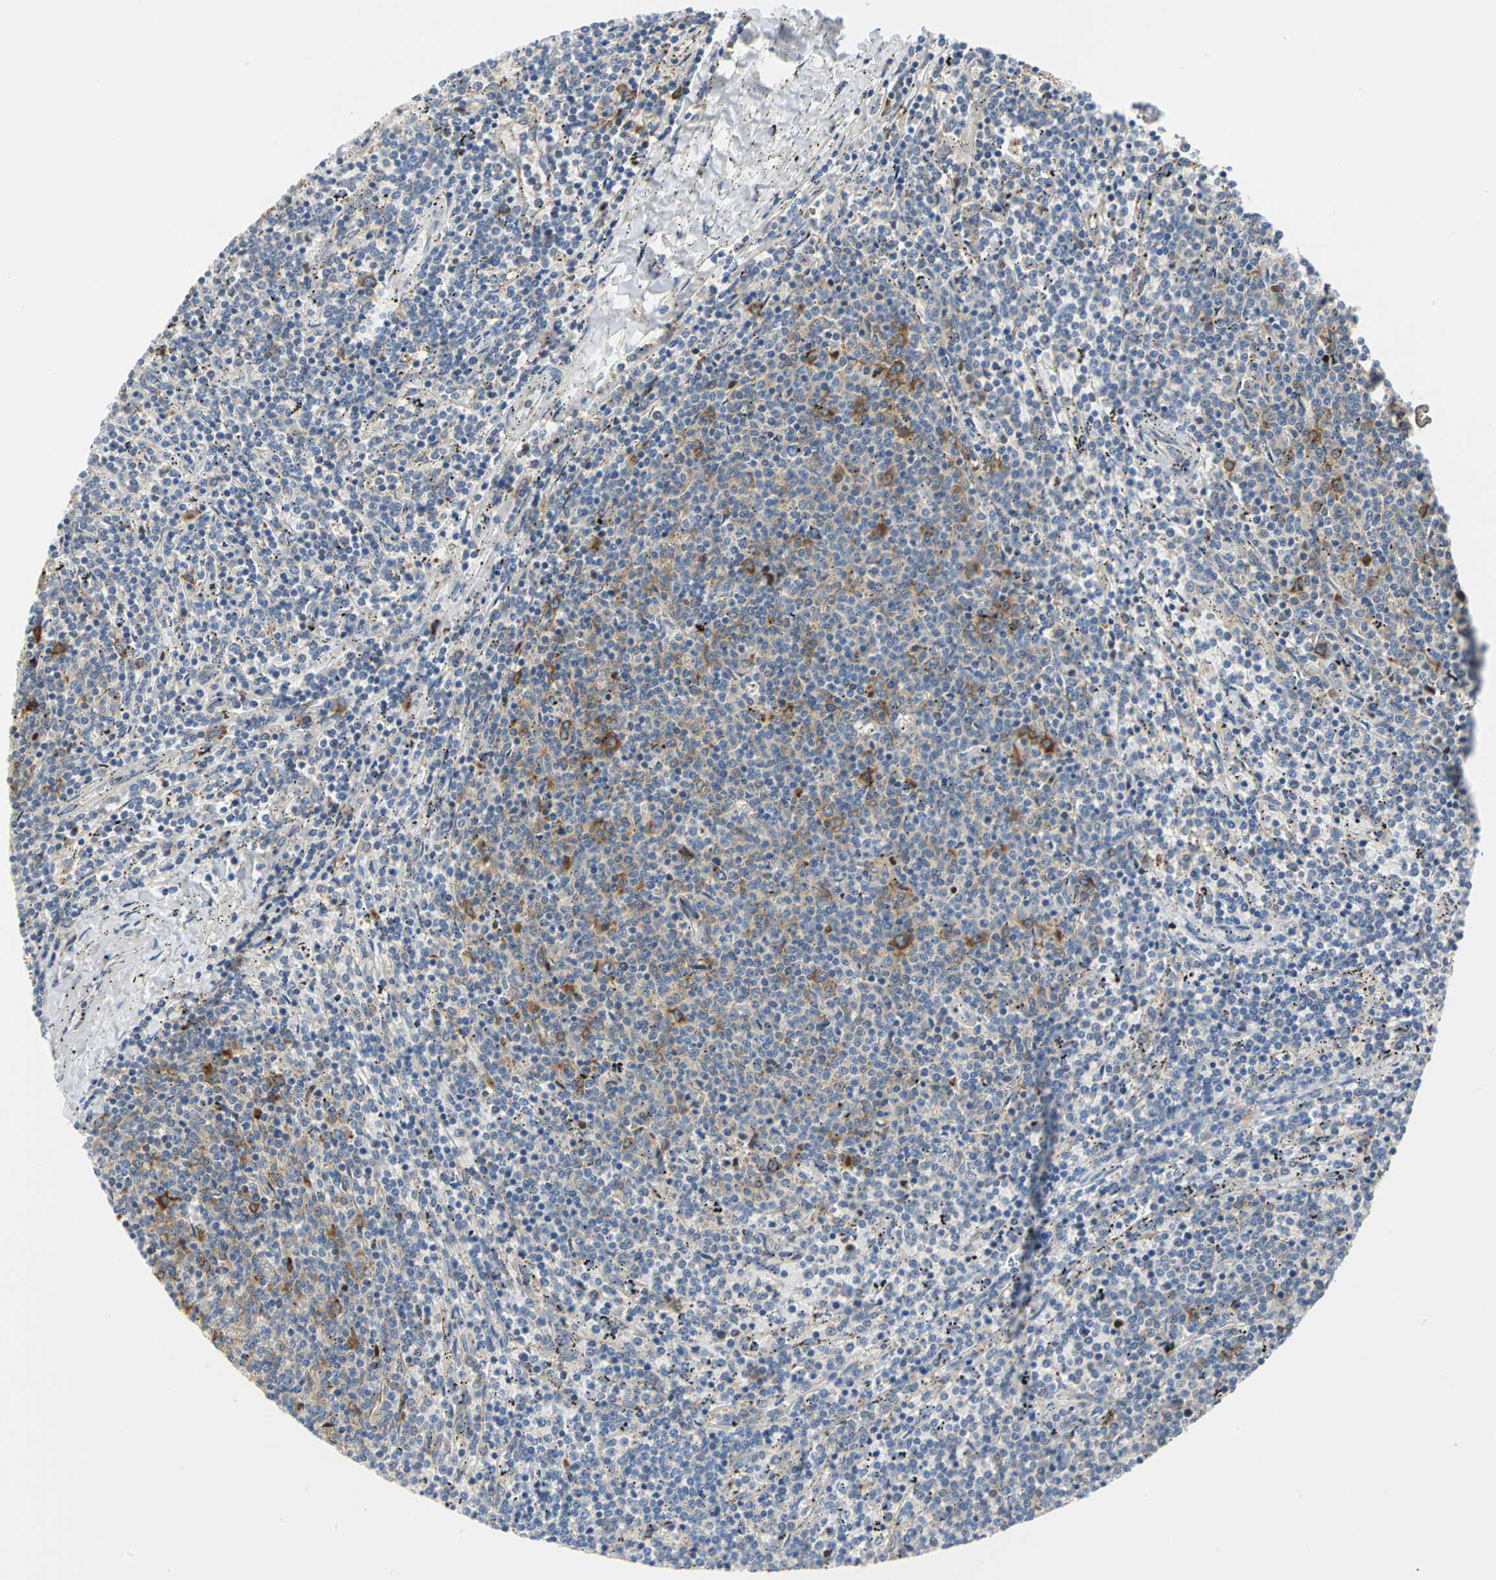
{"staining": {"intensity": "moderate", "quantity": "25%-75%", "location": "cytoplasmic/membranous"}, "tissue": "lymphoma", "cell_type": "Tumor cells", "image_type": "cancer", "snomed": [{"axis": "morphology", "description": "Malignant lymphoma, non-Hodgkin's type, Low grade"}, {"axis": "topography", "description": "Spleen"}], "caption": "Immunohistochemical staining of lymphoma shows moderate cytoplasmic/membranous protein positivity in about 25%-75% of tumor cells. The staining was performed using DAB, with brown indicating positive protein expression. Nuclei are stained blue with hematoxylin.", "gene": "YBX1", "patient": {"sex": "female", "age": 50}}